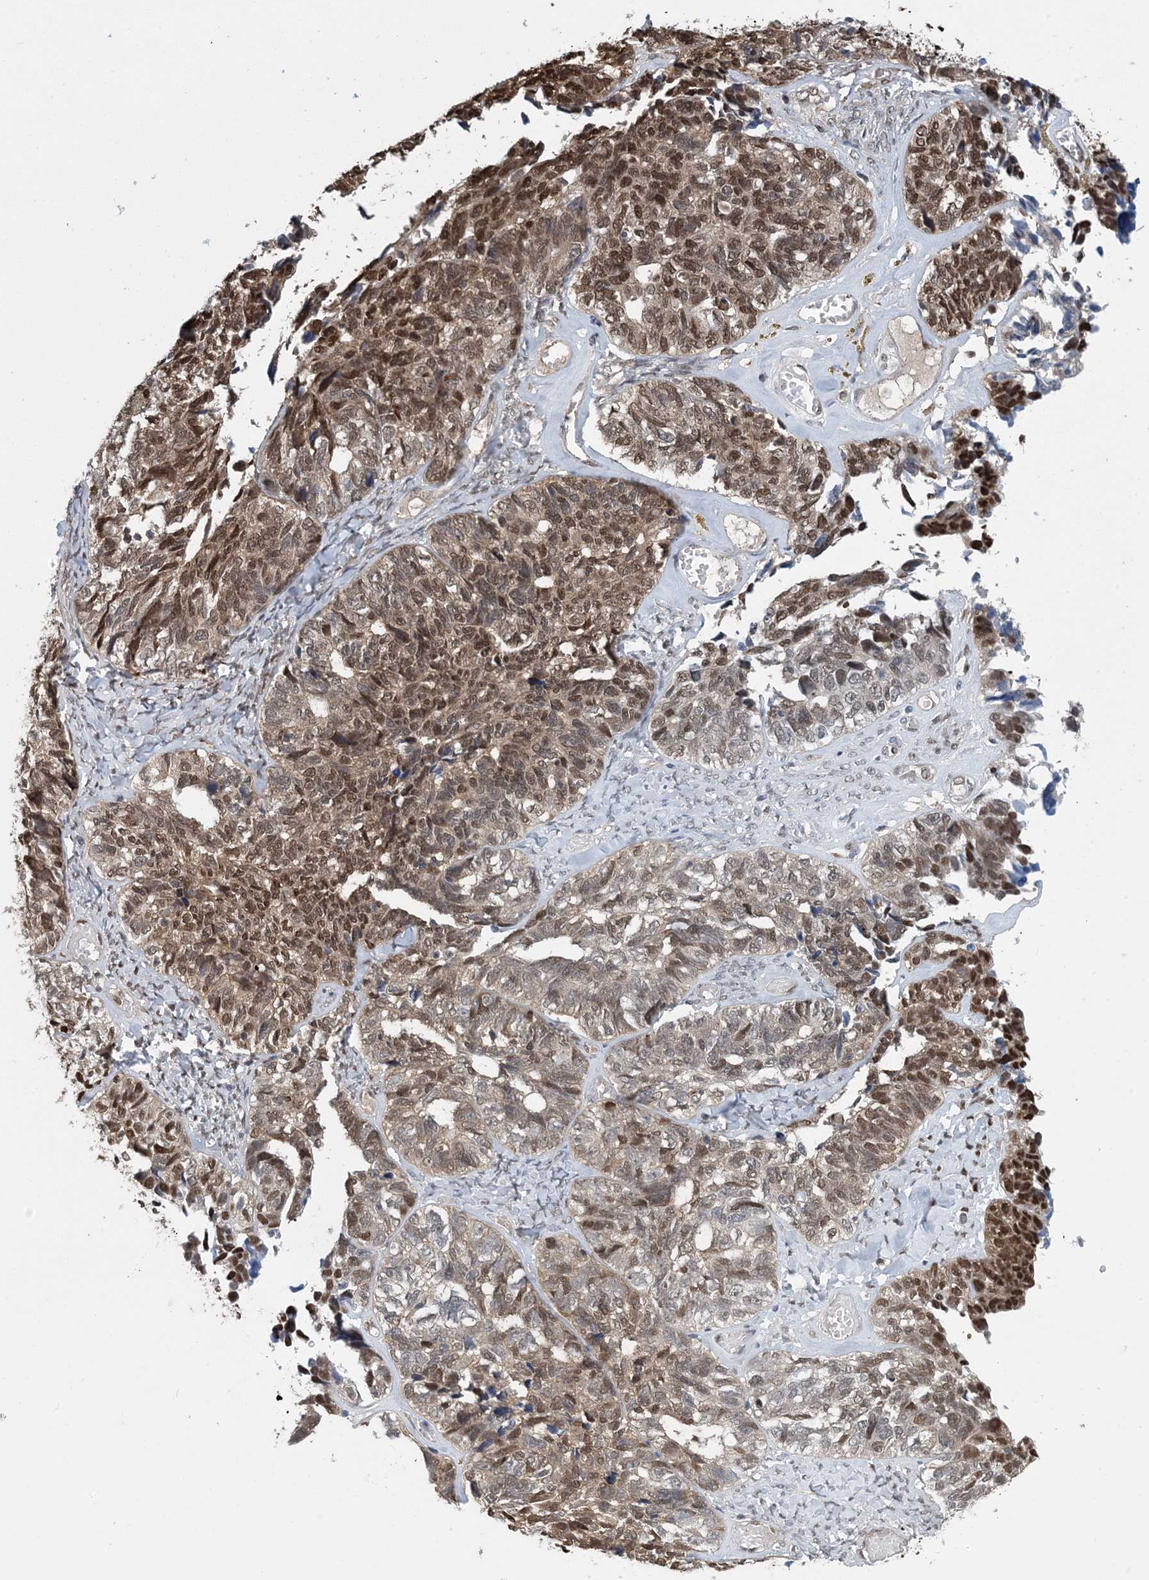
{"staining": {"intensity": "moderate", "quantity": "25%-75%", "location": "nuclear"}, "tissue": "ovarian cancer", "cell_type": "Tumor cells", "image_type": "cancer", "snomed": [{"axis": "morphology", "description": "Cystadenocarcinoma, serous, NOS"}, {"axis": "topography", "description": "Ovary"}], "caption": "Immunohistochemical staining of serous cystadenocarcinoma (ovarian) reveals medium levels of moderate nuclear protein expression in about 25%-75% of tumor cells.", "gene": "HIKESHI", "patient": {"sex": "female", "age": 79}}